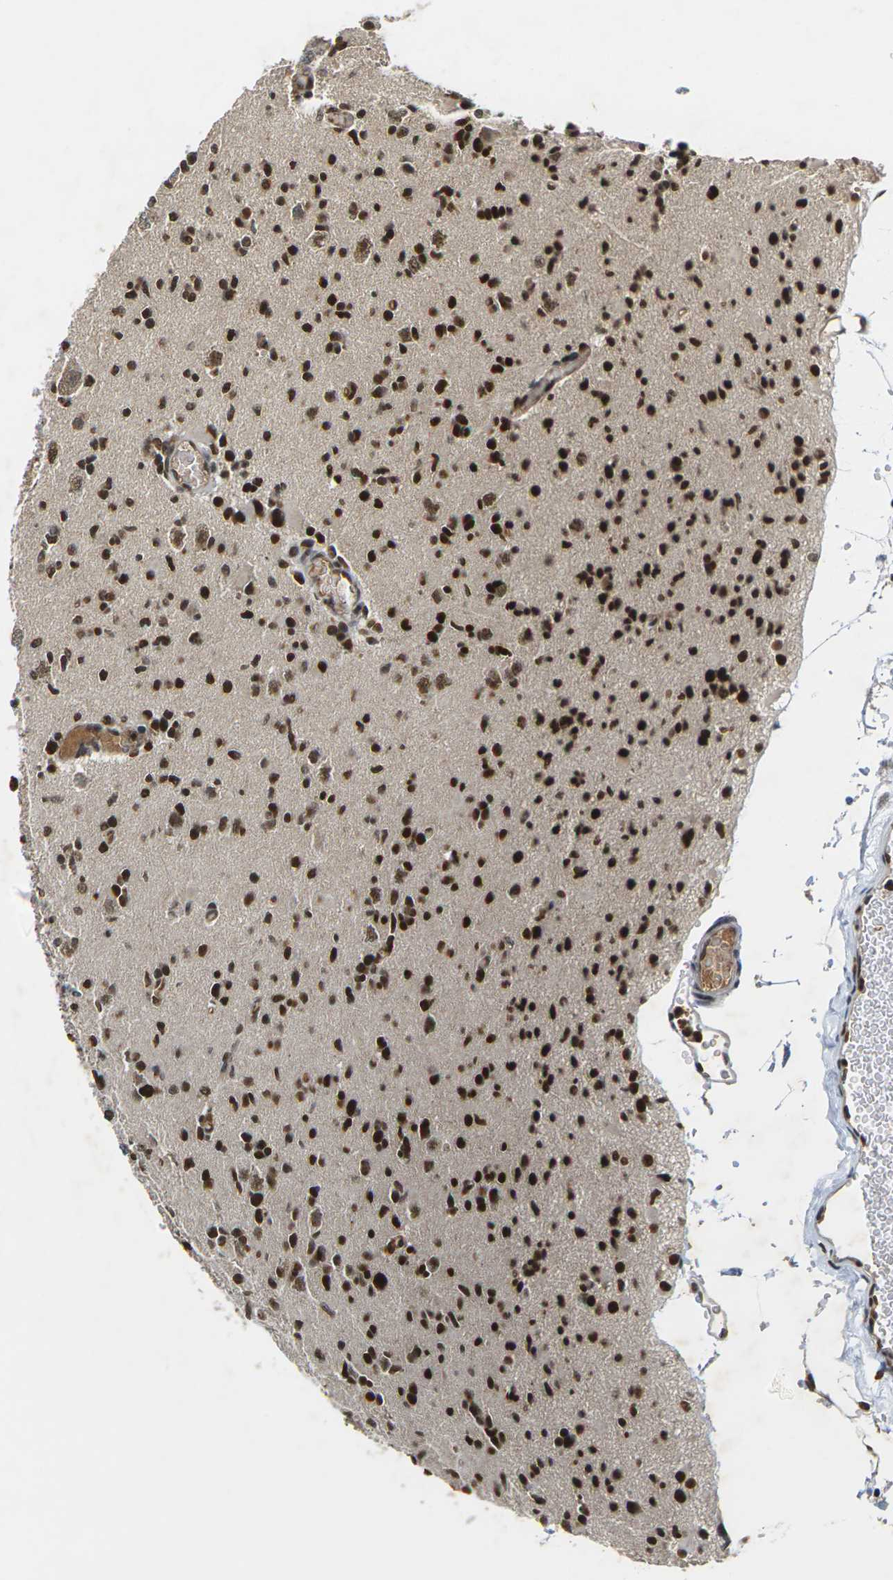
{"staining": {"intensity": "strong", "quantity": ">75%", "location": "nuclear"}, "tissue": "glioma", "cell_type": "Tumor cells", "image_type": "cancer", "snomed": [{"axis": "morphology", "description": "Glioma, malignant, Low grade"}, {"axis": "topography", "description": "Brain"}], "caption": "Immunohistochemistry (IHC) of human glioma reveals high levels of strong nuclear staining in approximately >75% of tumor cells. The staining is performed using DAB (3,3'-diaminobenzidine) brown chromogen to label protein expression. The nuclei are counter-stained blue using hematoxylin.", "gene": "NELFA", "patient": {"sex": "female", "age": 22}}